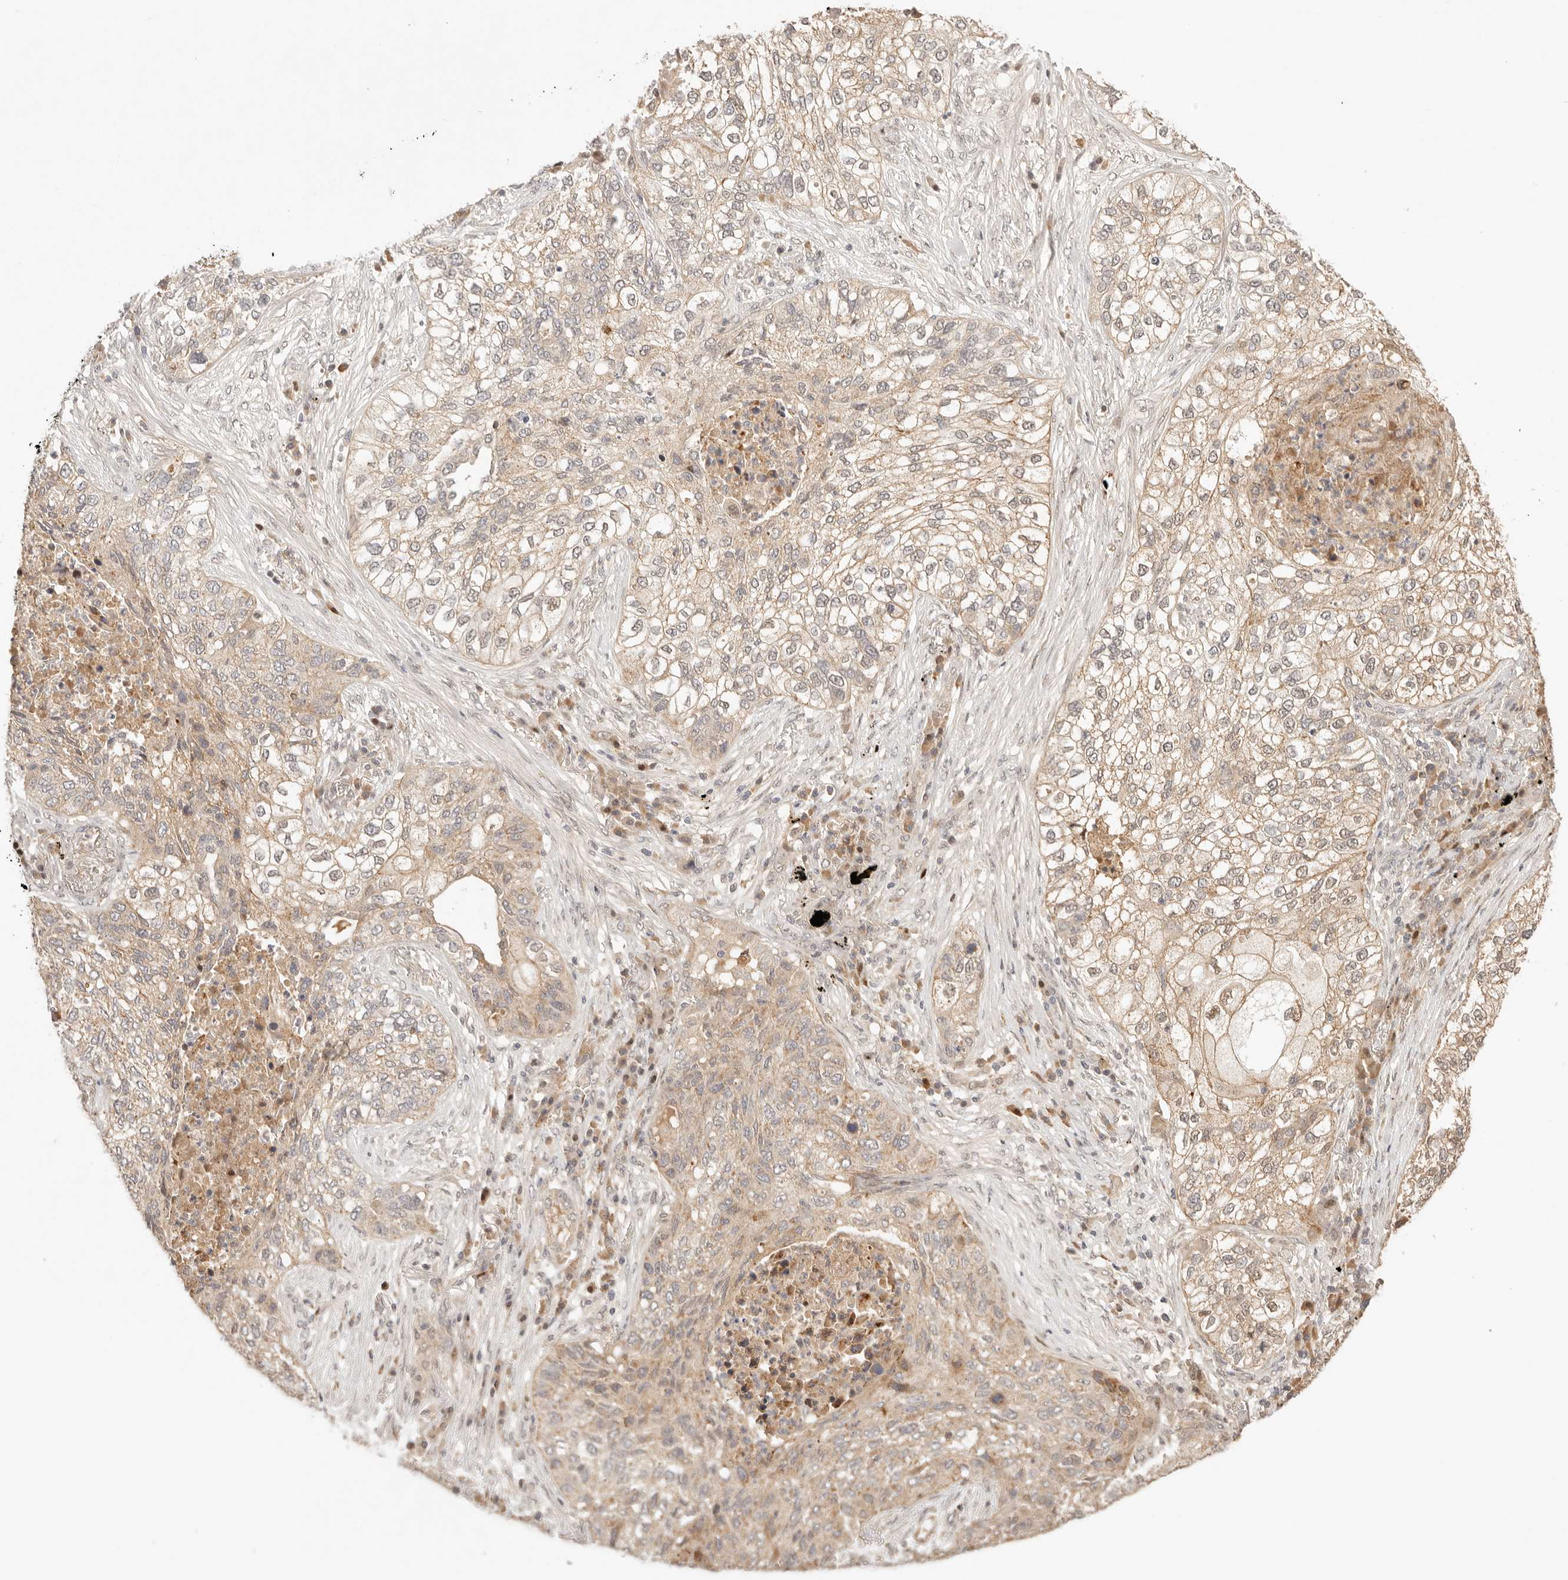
{"staining": {"intensity": "weak", "quantity": ">75%", "location": "cytoplasmic/membranous"}, "tissue": "lung cancer", "cell_type": "Tumor cells", "image_type": "cancer", "snomed": [{"axis": "morphology", "description": "Squamous cell carcinoma, NOS"}, {"axis": "topography", "description": "Lung"}], "caption": "High-power microscopy captured an IHC micrograph of lung cancer, revealing weak cytoplasmic/membranous expression in about >75% of tumor cells.", "gene": "PHLDA3", "patient": {"sex": "female", "age": 63}}